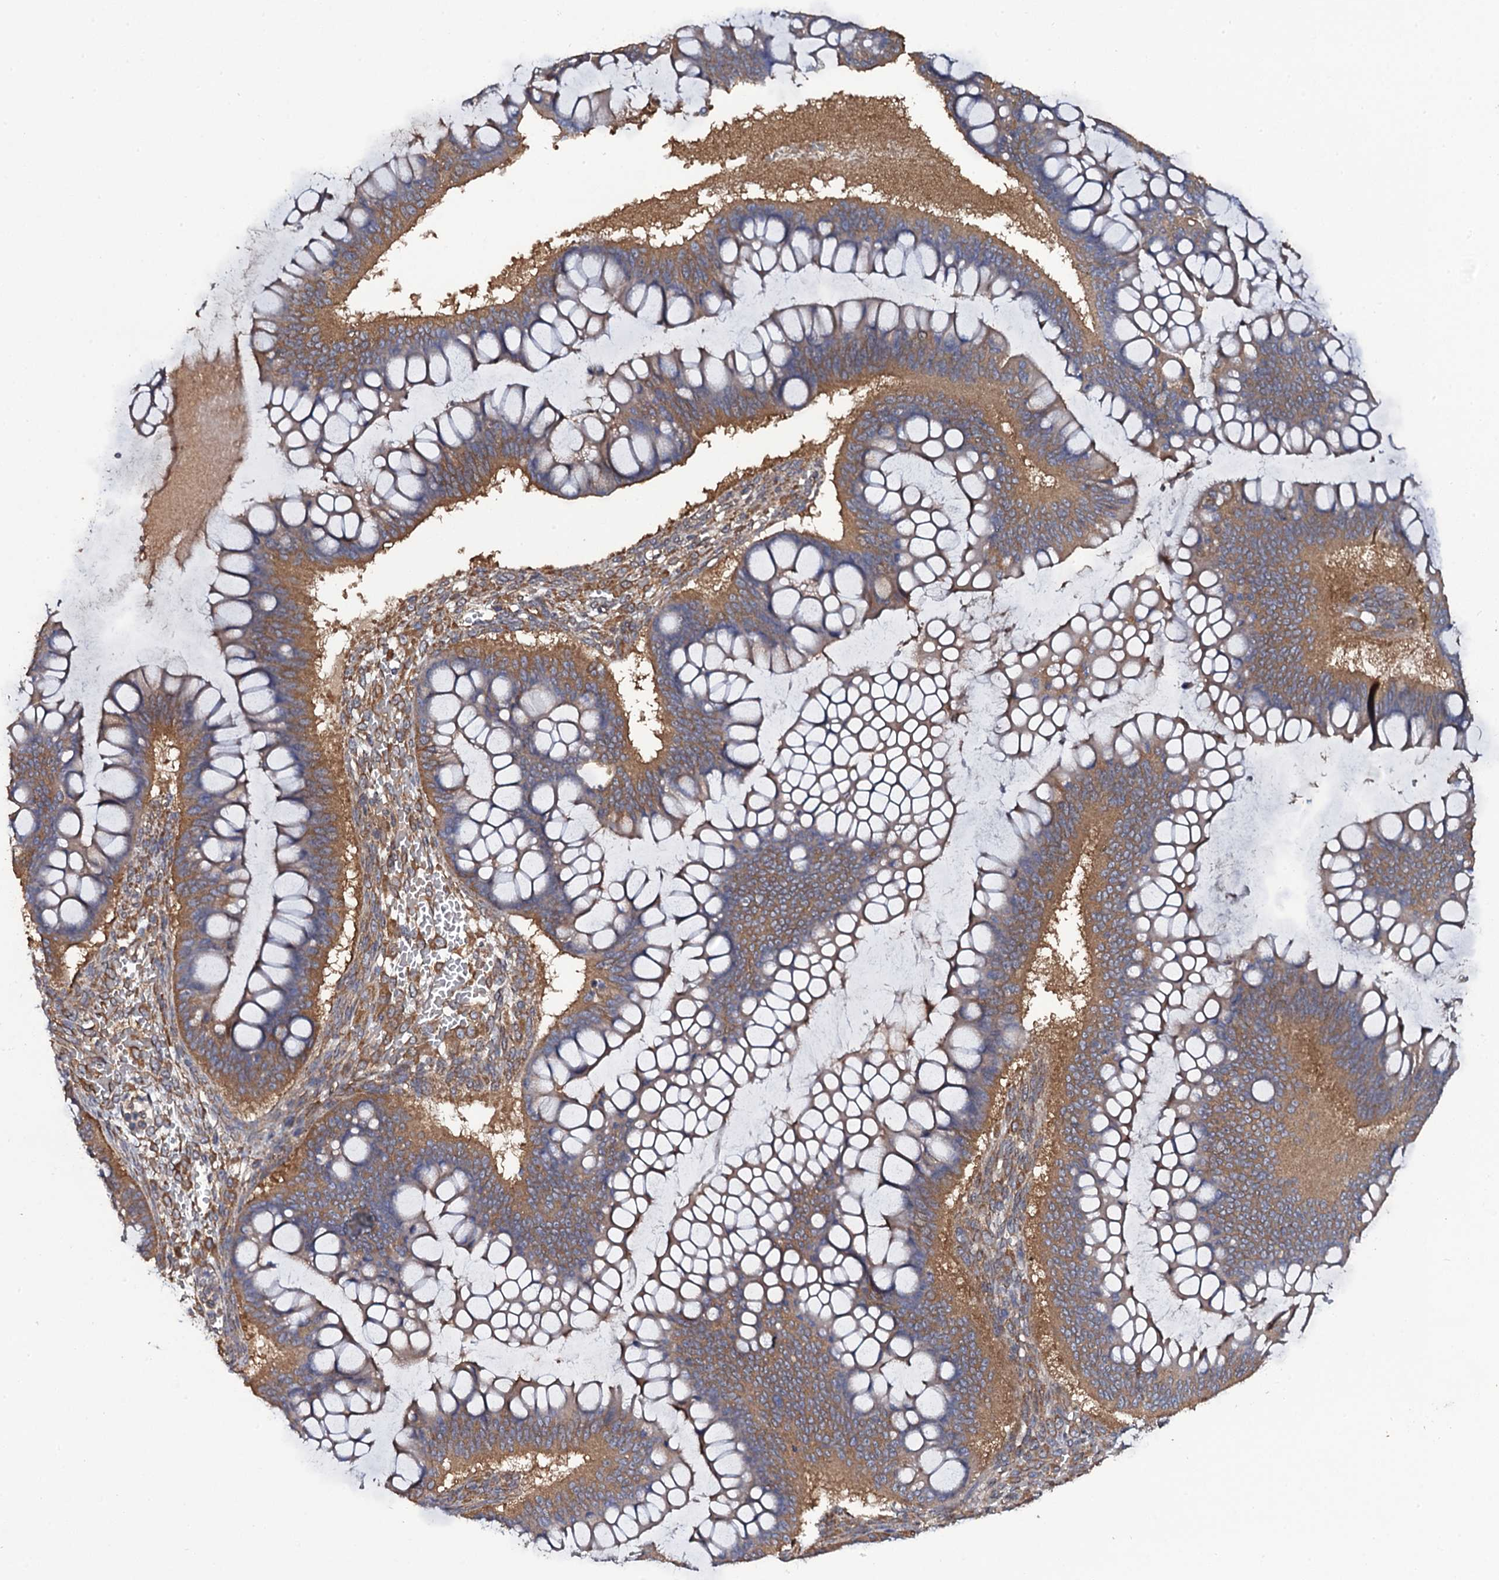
{"staining": {"intensity": "moderate", "quantity": ">75%", "location": "cytoplasmic/membranous"}, "tissue": "ovarian cancer", "cell_type": "Tumor cells", "image_type": "cancer", "snomed": [{"axis": "morphology", "description": "Cystadenocarcinoma, mucinous, NOS"}, {"axis": "topography", "description": "Ovary"}], "caption": "Immunohistochemical staining of human ovarian cancer shows medium levels of moderate cytoplasmic/membranous protein positivity in approximately >75% of tumor cells. The staining was performed using DAB, with brown indicating positive protein expression. Nuclei are stained blue with hematoxylin.", "gene": "TTC23", "patient": {"sex": "female", "age": 73}}